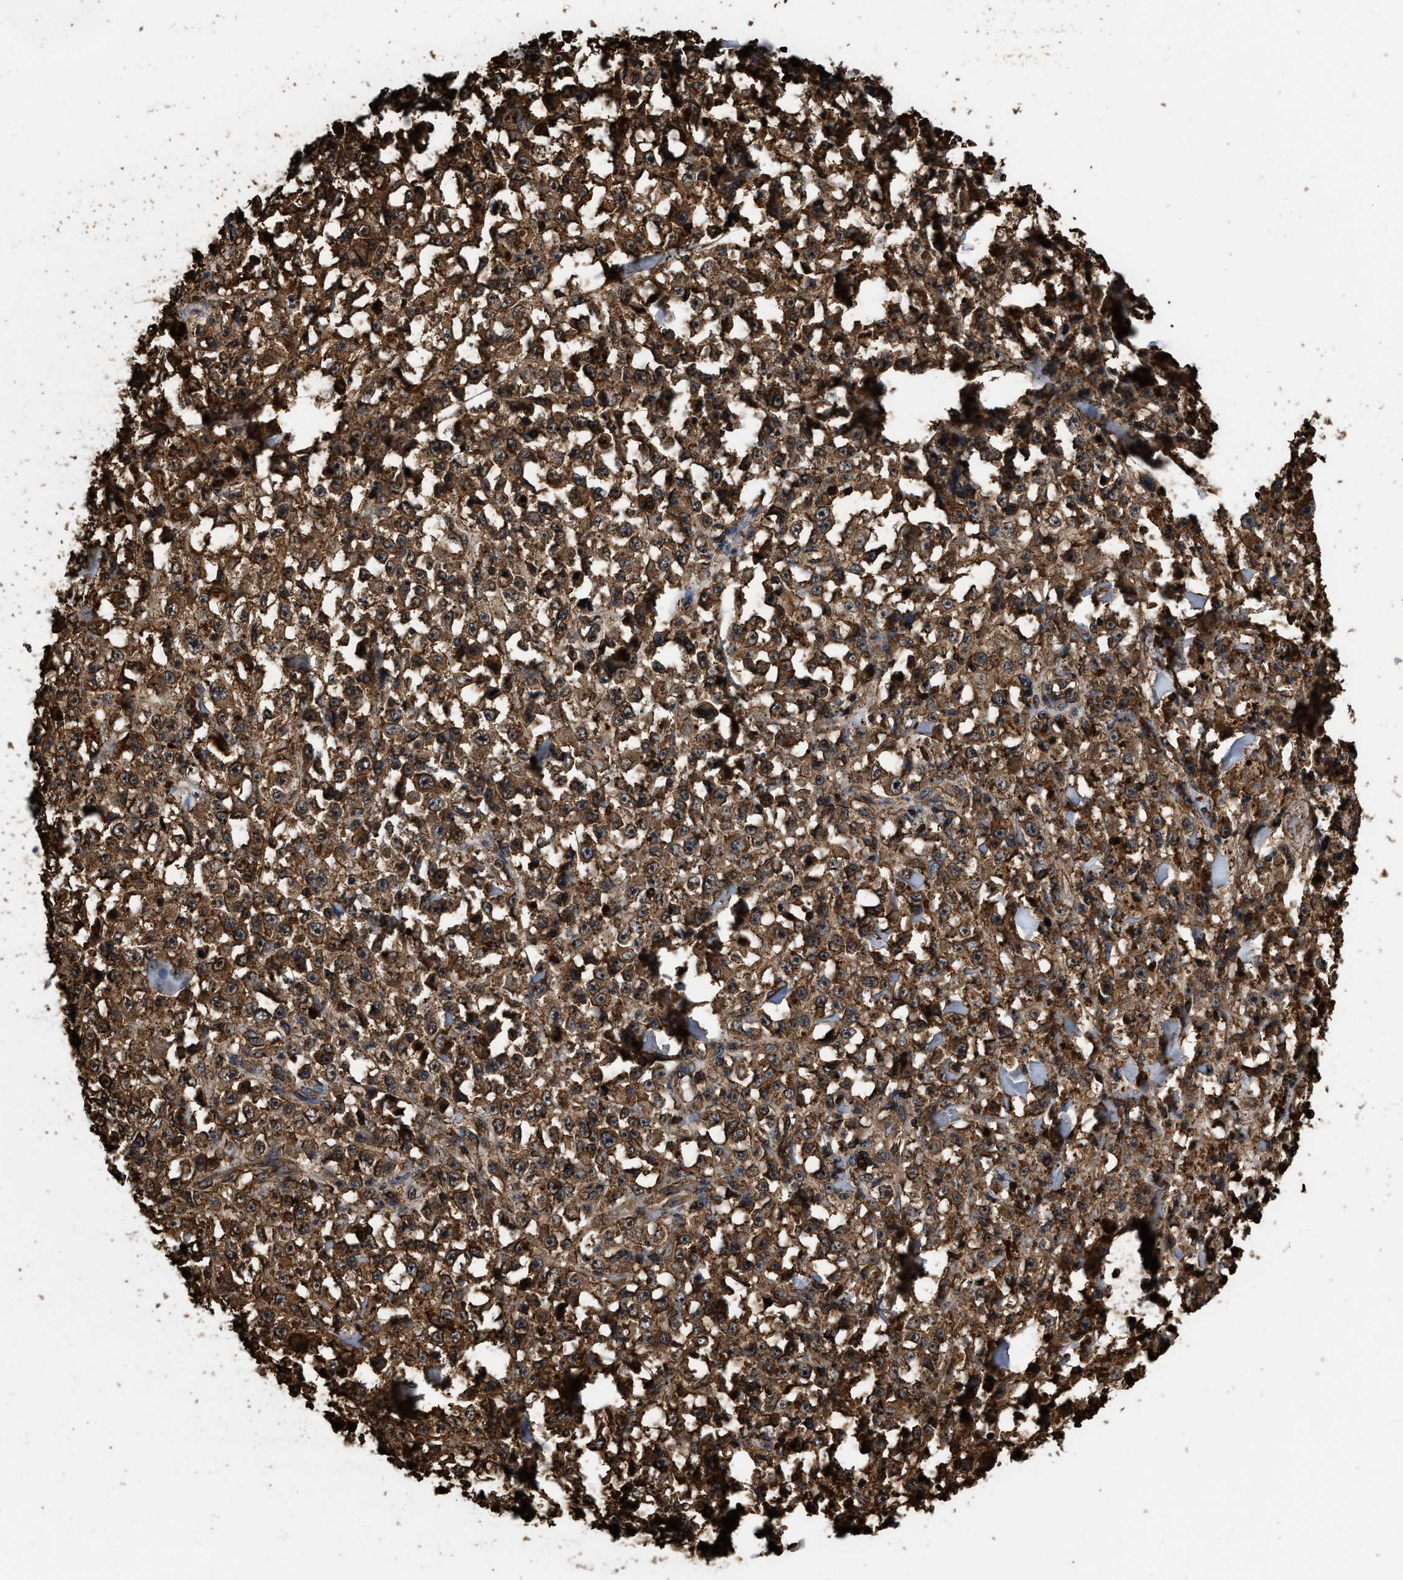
{"staining": {"intensity": "moderate", "quantity": ">75%", "location": "cytoplasmic/membranous,nuclear"}, "tissue": "melanoma", "cell_type": "Tumor cells", "image_type": "cancer", "snomed": [{"axis": "morphology", "description": "Malignant melanoma, NOS"}, {"axis": "topography", "description": "Skin"}], "caption": "Immunohistochemical staining of human malignant melanoma reveals moderate cytoplasmic/membranous and nuclear protein staining in approximately >75% of tumor cells.", "gene": "KBTBD2", "patient": {"sex": "female", "age": 82}}